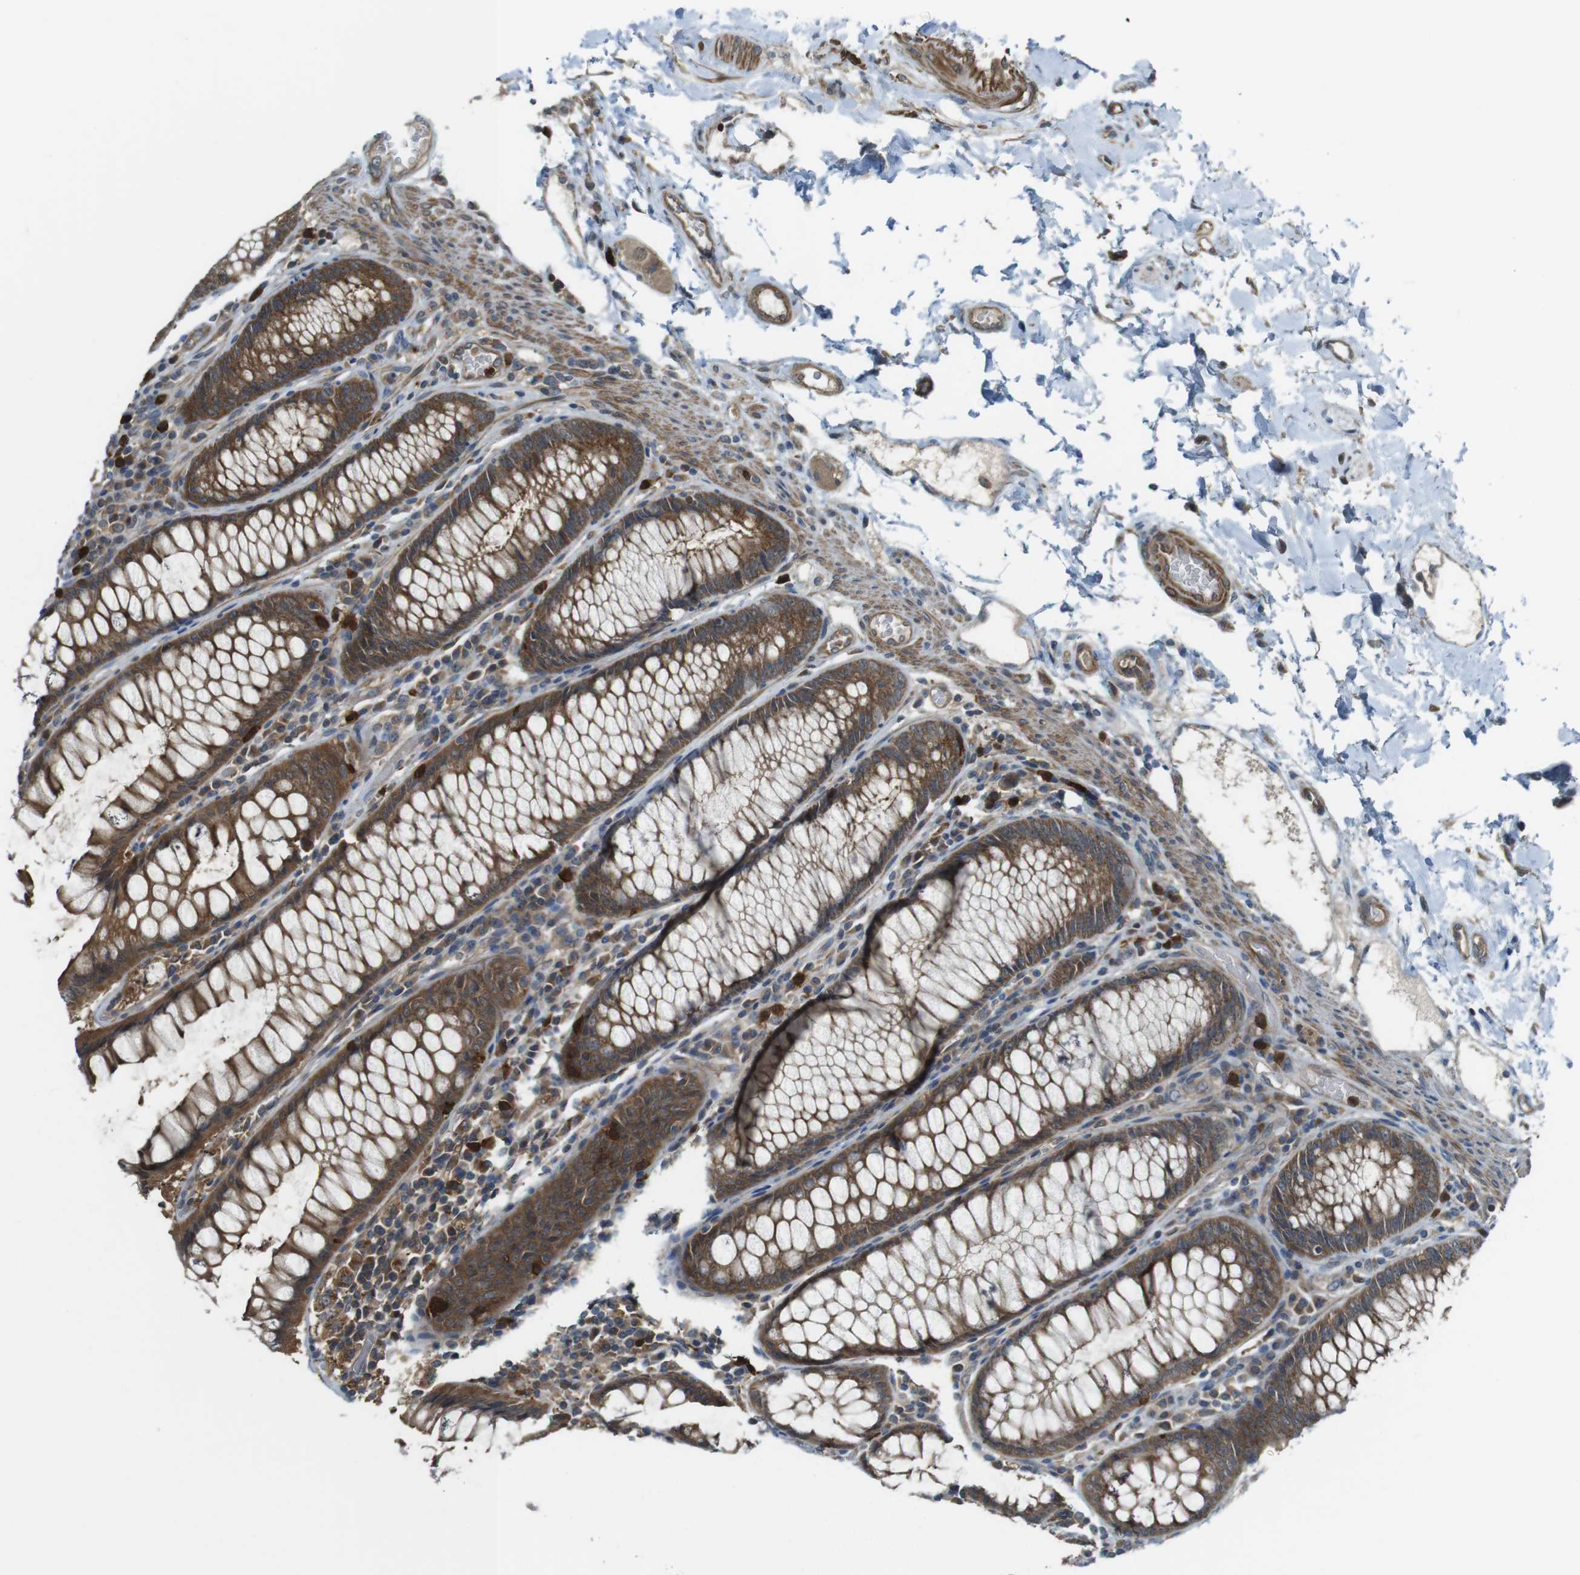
{"staining": {"intensity": "weak", "quantity": ">75%", "location": "cytoplasmic/membranous"}, "tissue": "colon", "cell_type": "Endothelial cells", "image_type": "normal", "snomed": [{"axis": "morphology", "description": "Normal tissue, NOS"}, {"axis": "topography", "description": "Colon"}], "caption": "The photomicrograph demonstrates immunohistochemical staining of unremarkable colon. There is weak cytoplasmic/membranous positivity is appreciated in about >75% of endothelial cells. (DAB (3,3'-diaminobenzidine) = brown stain, brightfield microscopy at high magnification).", "gene": "LRRC3B", "patient": {"sex": "female", "age": 46}}